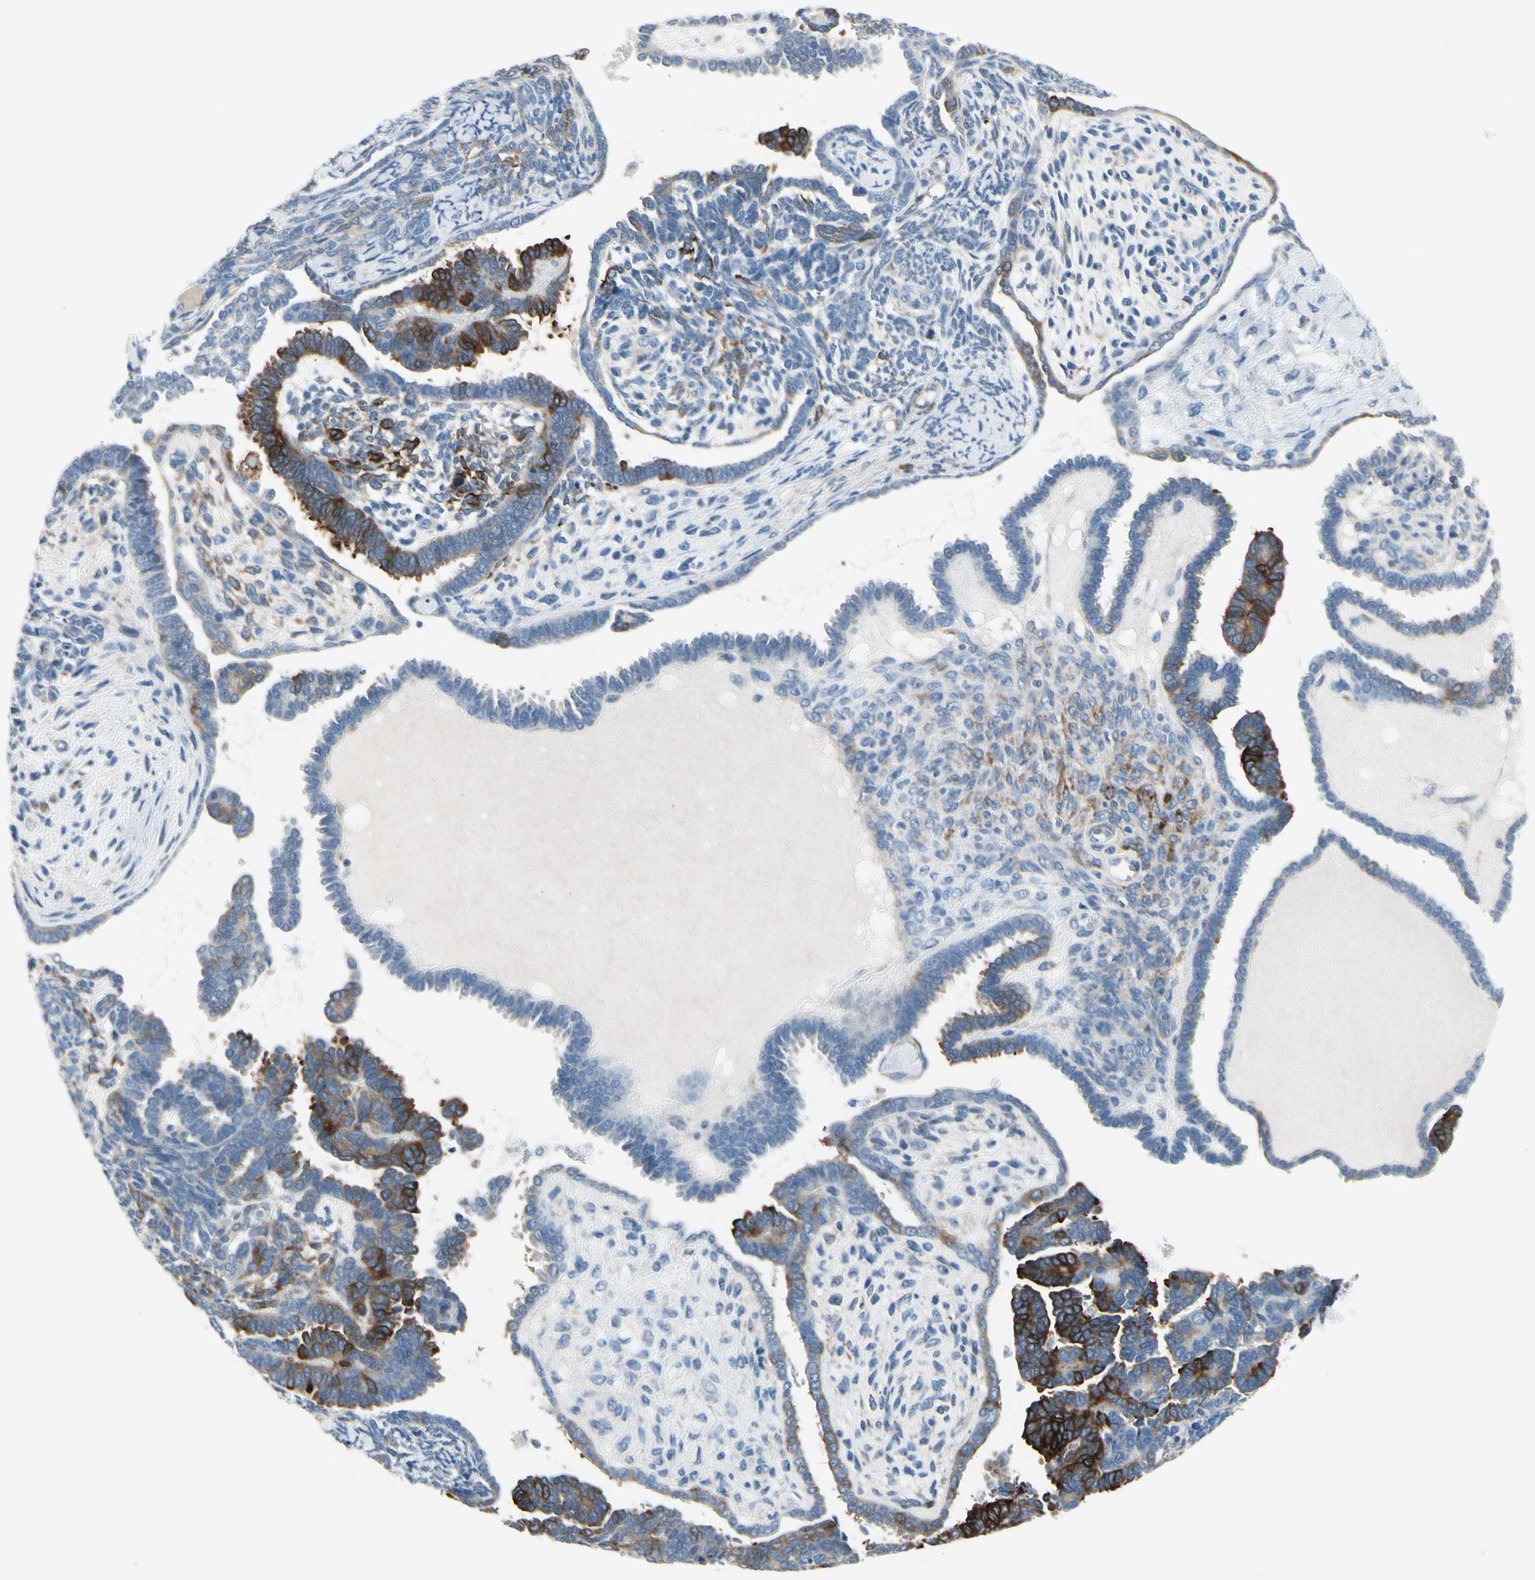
{"staining": {"intensity": "strong", "quantity": "<25%", "location": "cytoplasmic/membranous"}, "tissue": "endometrial cancer", "cell_type": "Tumor cells", "image_type": "cancer", "snomed": [{"axis": "morphology", "description": "Neoplasm, malignant, NOS"}, {"axis": "topography", "description": "Endometrium"}], "caption": "There is medium levels of strong cytoplasmic/membranous expression in tumor cells of endometrial cancer (neoplasm (malignant)), as demonstrated by immunohistochemical staining (brown color).", "gene": "MAP2", "patient": {"sex": "female", "age": 74}}